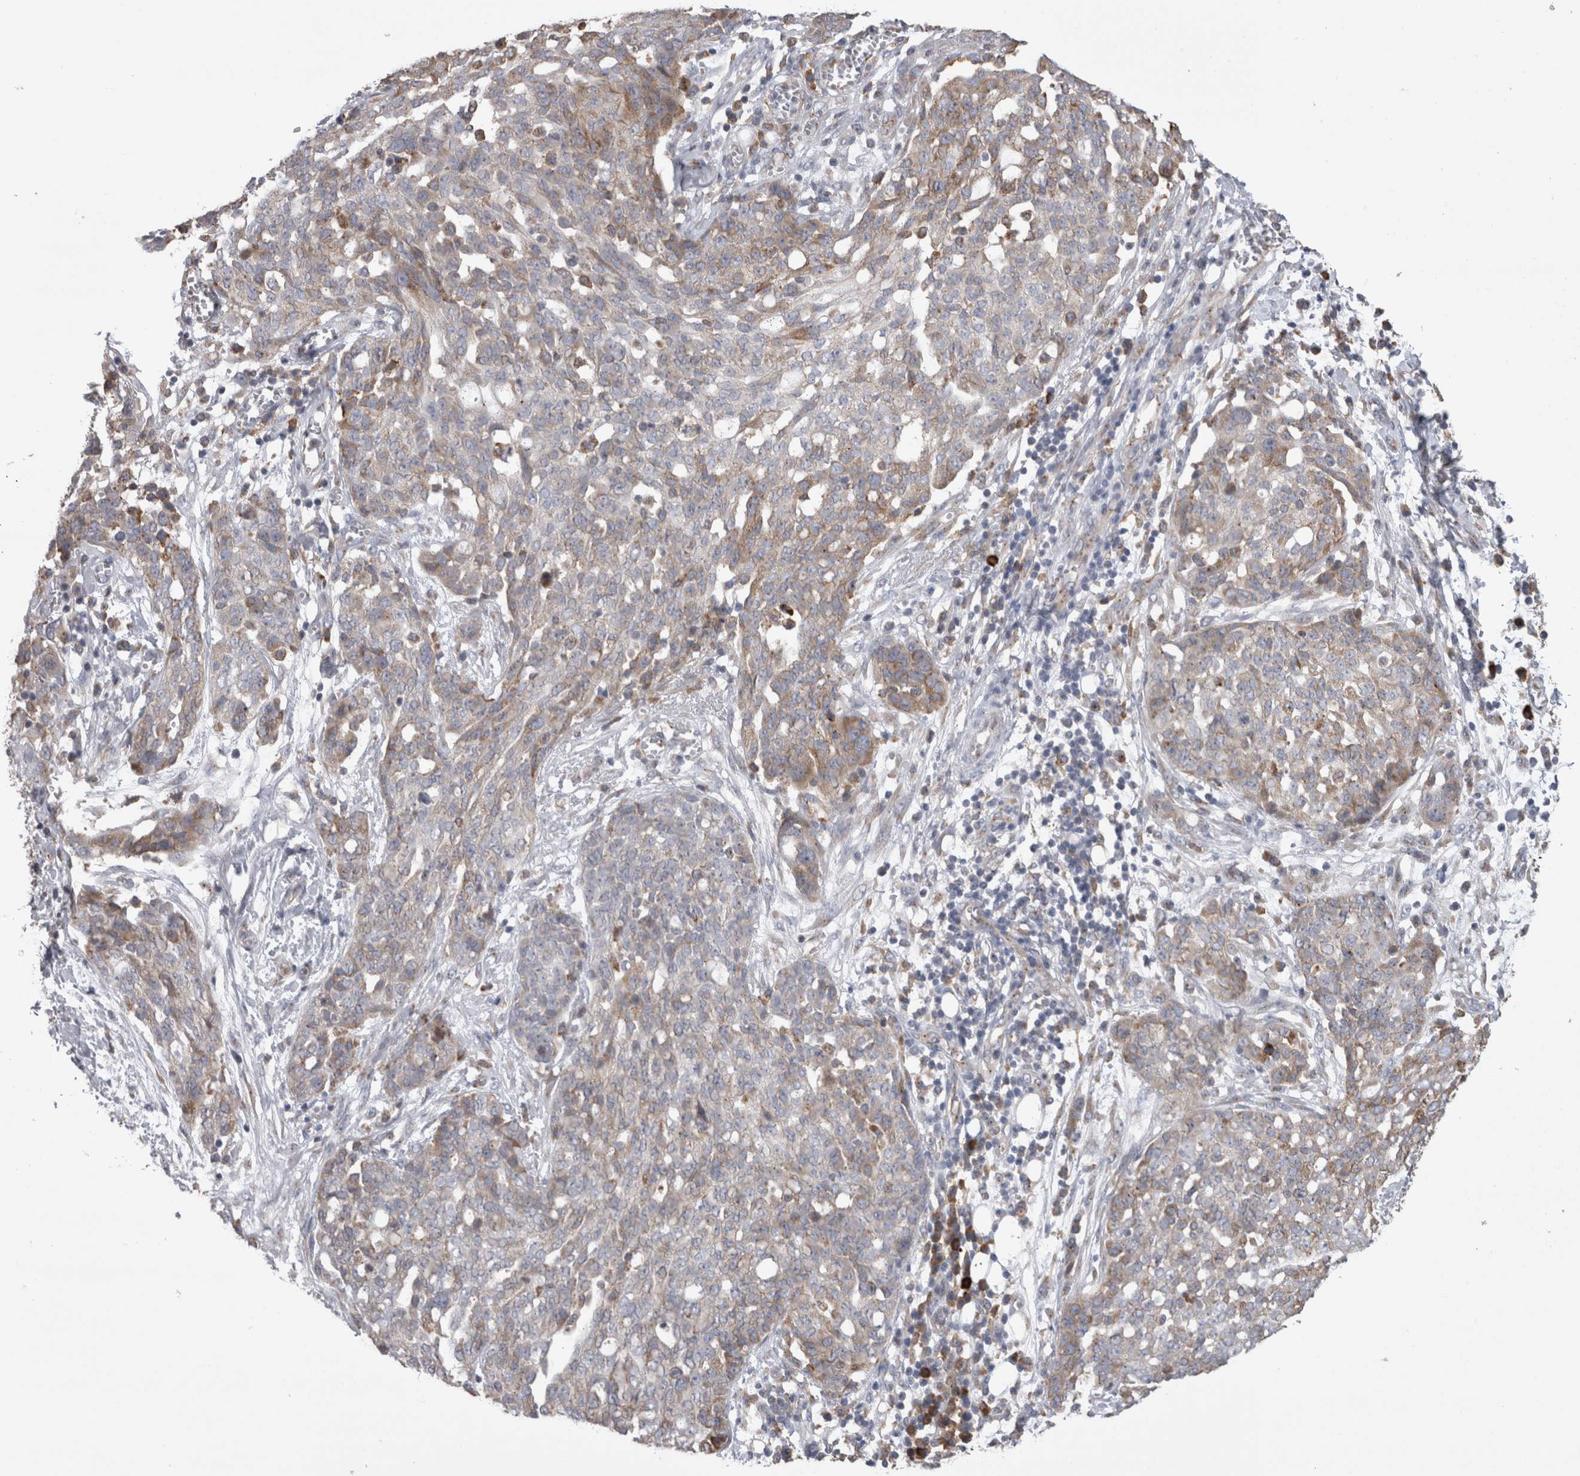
{"staining": {"intensity": "weak", "quantity": "<25%", "location": "cytoplasmic/membranous"}, "tissue": "ovarian cancer", "cell_type": "Tumor cells", "image_type": "cancer", "snomed": [{"axis": "morphology", "description": "Cystadenocarcinoma, serous, NOS"}, {"axis": "topography", "description": "Soft tissue"}, {"axis": "topography", "description": "Ovary"}], "caption": "Photomicrograph shows no significant protein staining in tumor cells of ovarian cancer (serous cystadenocarcinoma).", "gene": "ZNF341", "patient": {"sex": "female", "age": 57}}